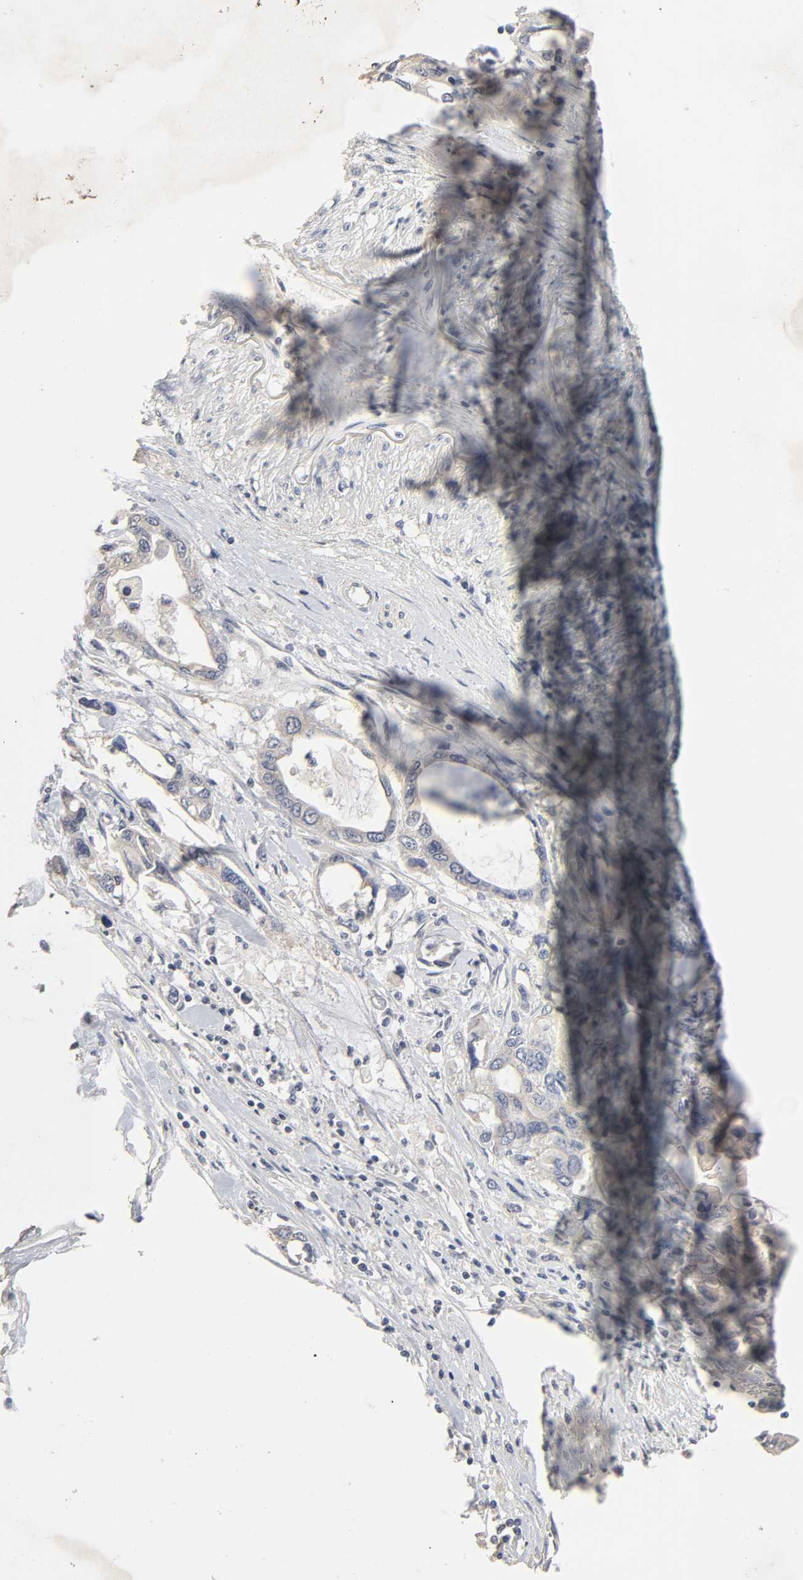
{"staining": {"intensity": "negative", "quantity": "none", "location": "none"}, "tissue": "pancreatic cancer", "cell_type": "Tumor cells", "image_type": "cancer", "snomed": [{"axis": "morphology", "description": "Adenocarcinoma, NOS"}, {"axis": "topography", "description": "Pancreas"}], "caption": "Photomicrograph shows no significant protein expression in tumor cells of pancreatic adenocarcinoma.", "gene": "SLC10A2", "patient": {"sex": "female", "age": 57}}